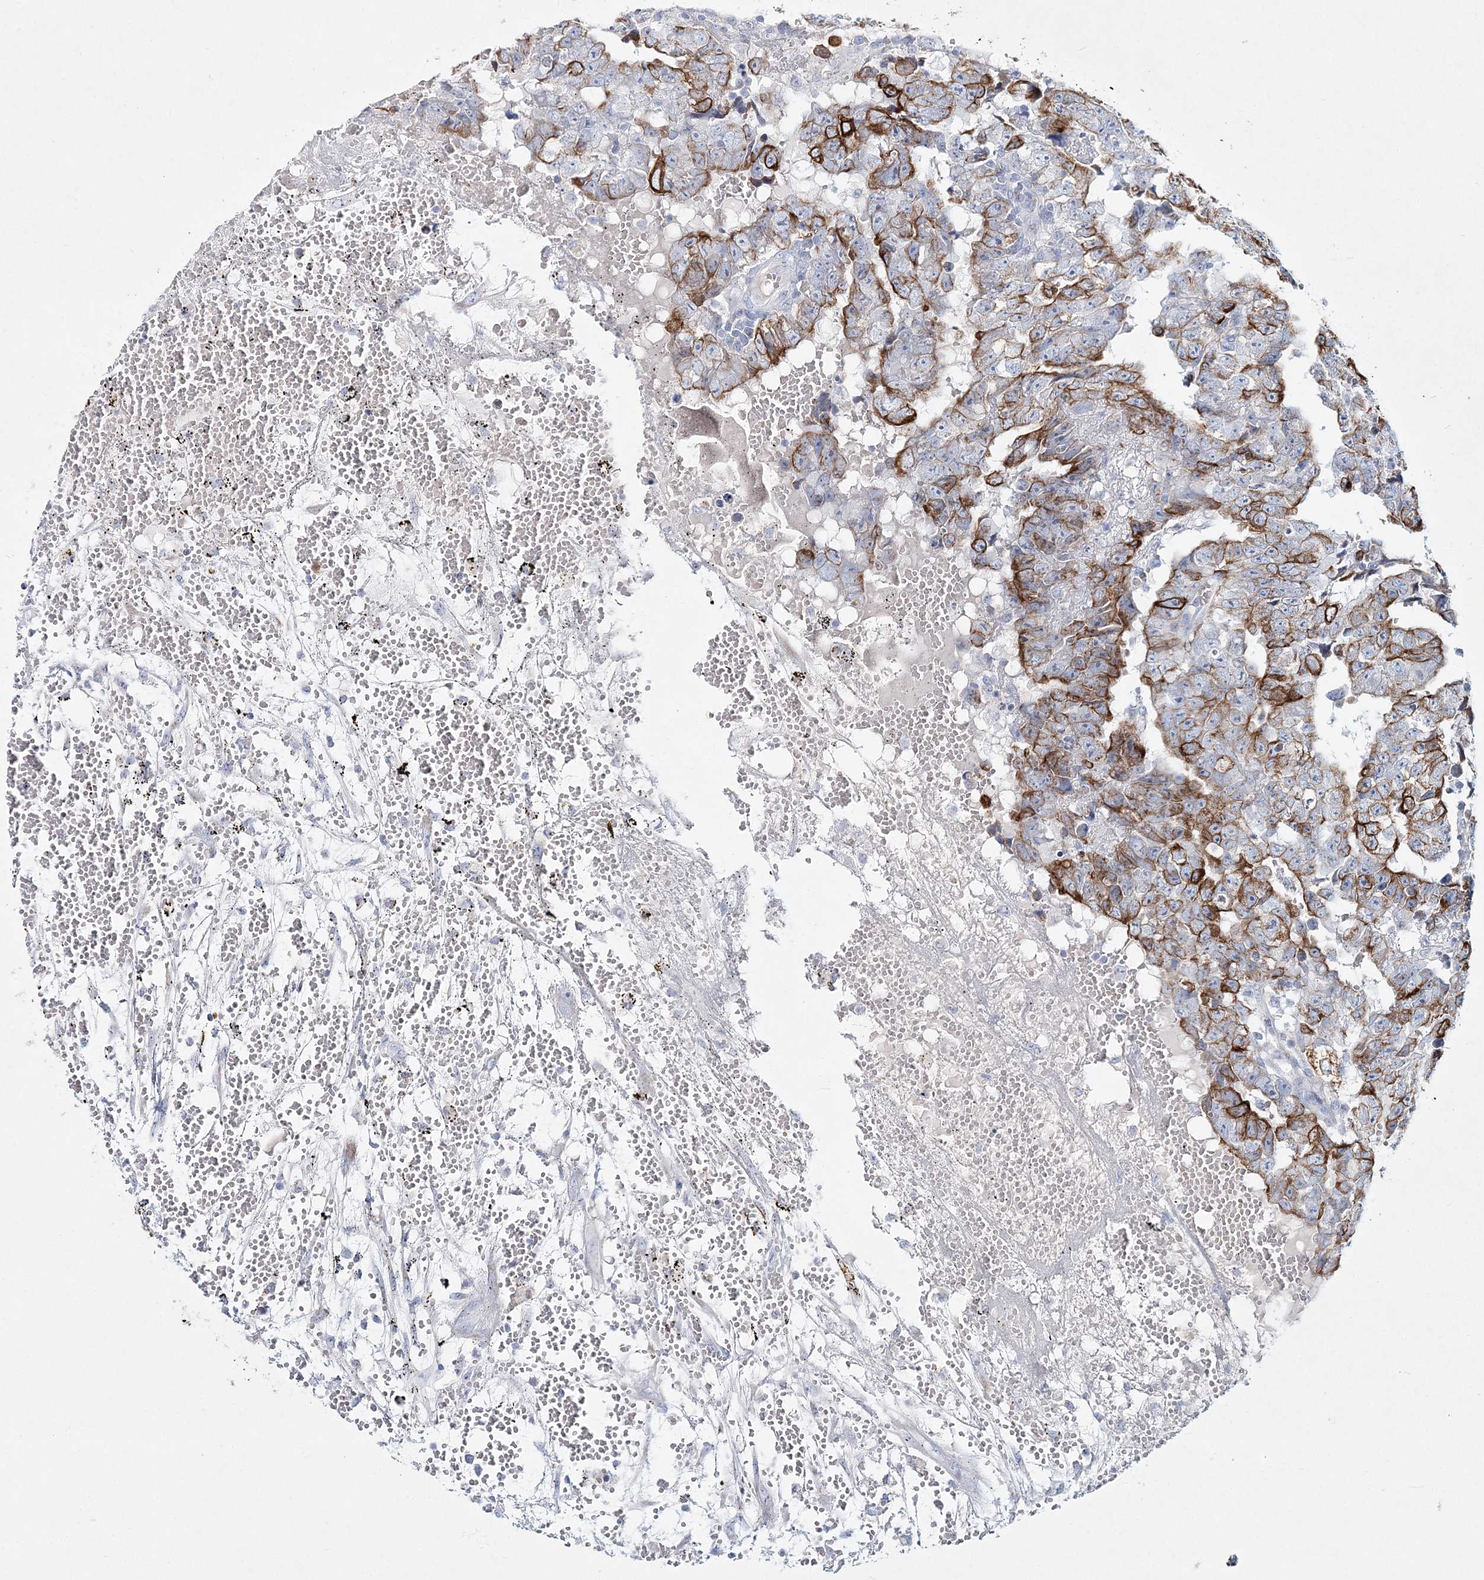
{"staining": {"intensity": "moderate", "quantity": "25%-75%", "location": "cytoplasmic/membranous"}, "tissue": "testis cancer", "cell_type": "Tumor cells", "image_type": "cancer", "snomed": [{"axis": "morphology", "description": "Carcinoma, Embryonal, NOS"}, {"axis": "topography", "description": "Testis"}], "caption": "An immunohistochemistry image of neoplastic tissue is shown. Protein staining in brown shows moderate cytoplasmic/membranous positivity in embryonal carcinoma (testis) within tumor cells. The protein of interest is shown in brown color, while the nuclei are stained blue.", "gene": "ADGRL1", "patient": {"sex": "male", "age": 25}}